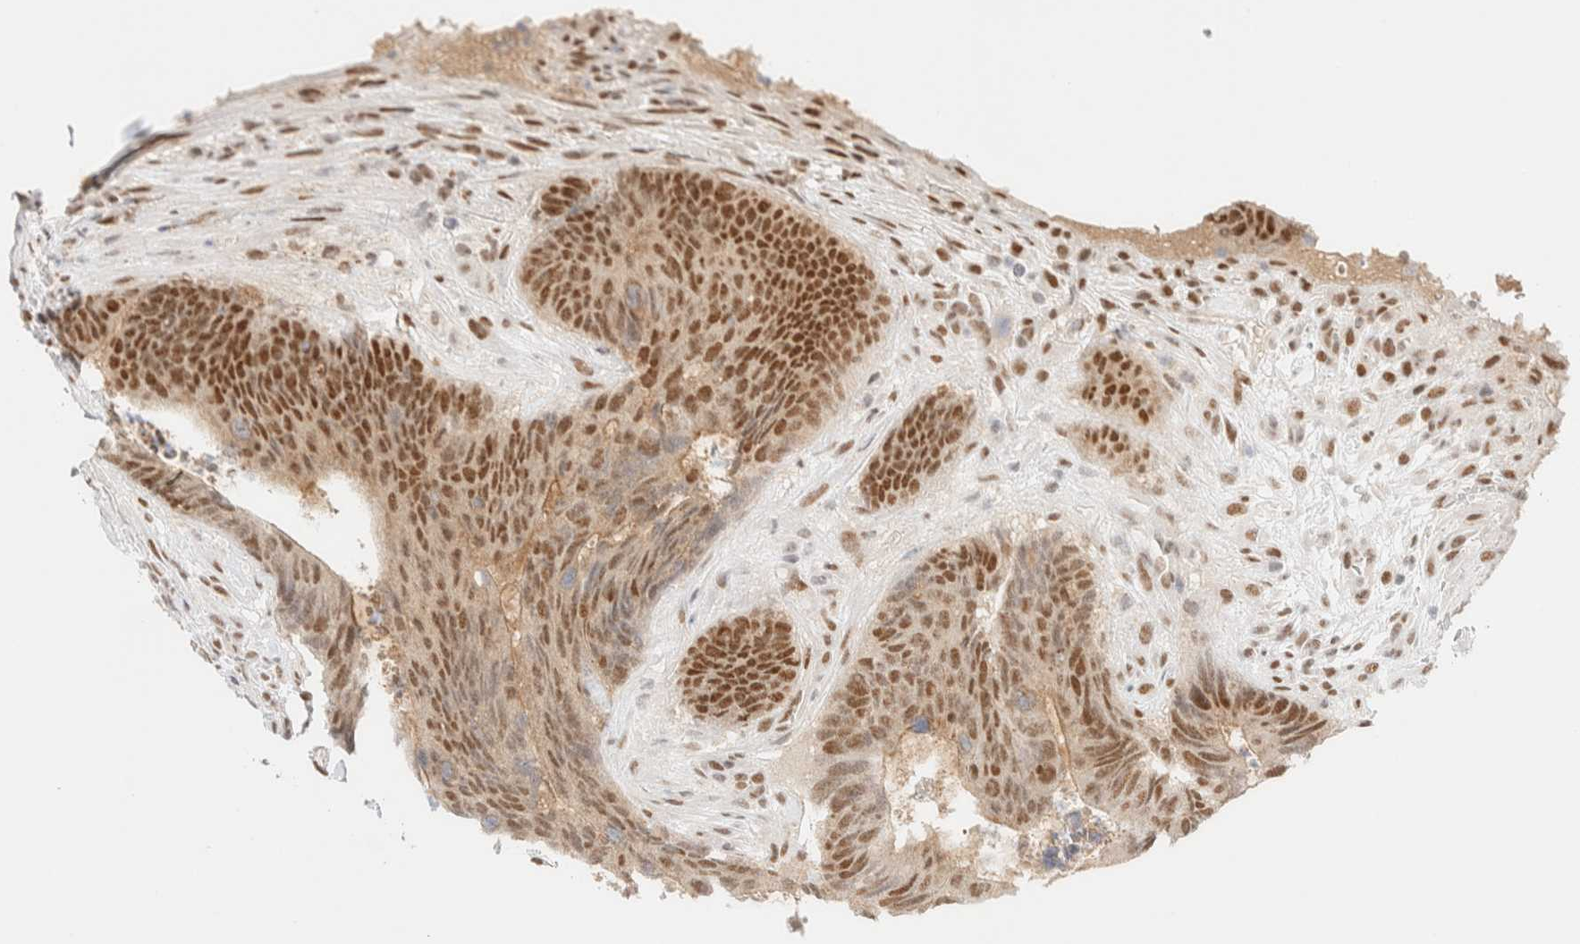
{"staining": {"intensity": "moderate", "quantity": ">75%", "location": "nuclear"}, "tissue": "colorectal cancer", "cell_type": "Tumor cells", "image_type": "cancer", "snomed": [{"axis": "morphology", "description": "Adenocarcinoma, NOS"}, {"axis": "topography", "description": "Colon"}], "caption": "Brown immunohistochemical staining in colorectal adenocarcinoma reveals moderate nuclear positivity in about >75% of tumor cells.", "gene": "PYGO2", "patient": {"sex": "male", "age": 56}}